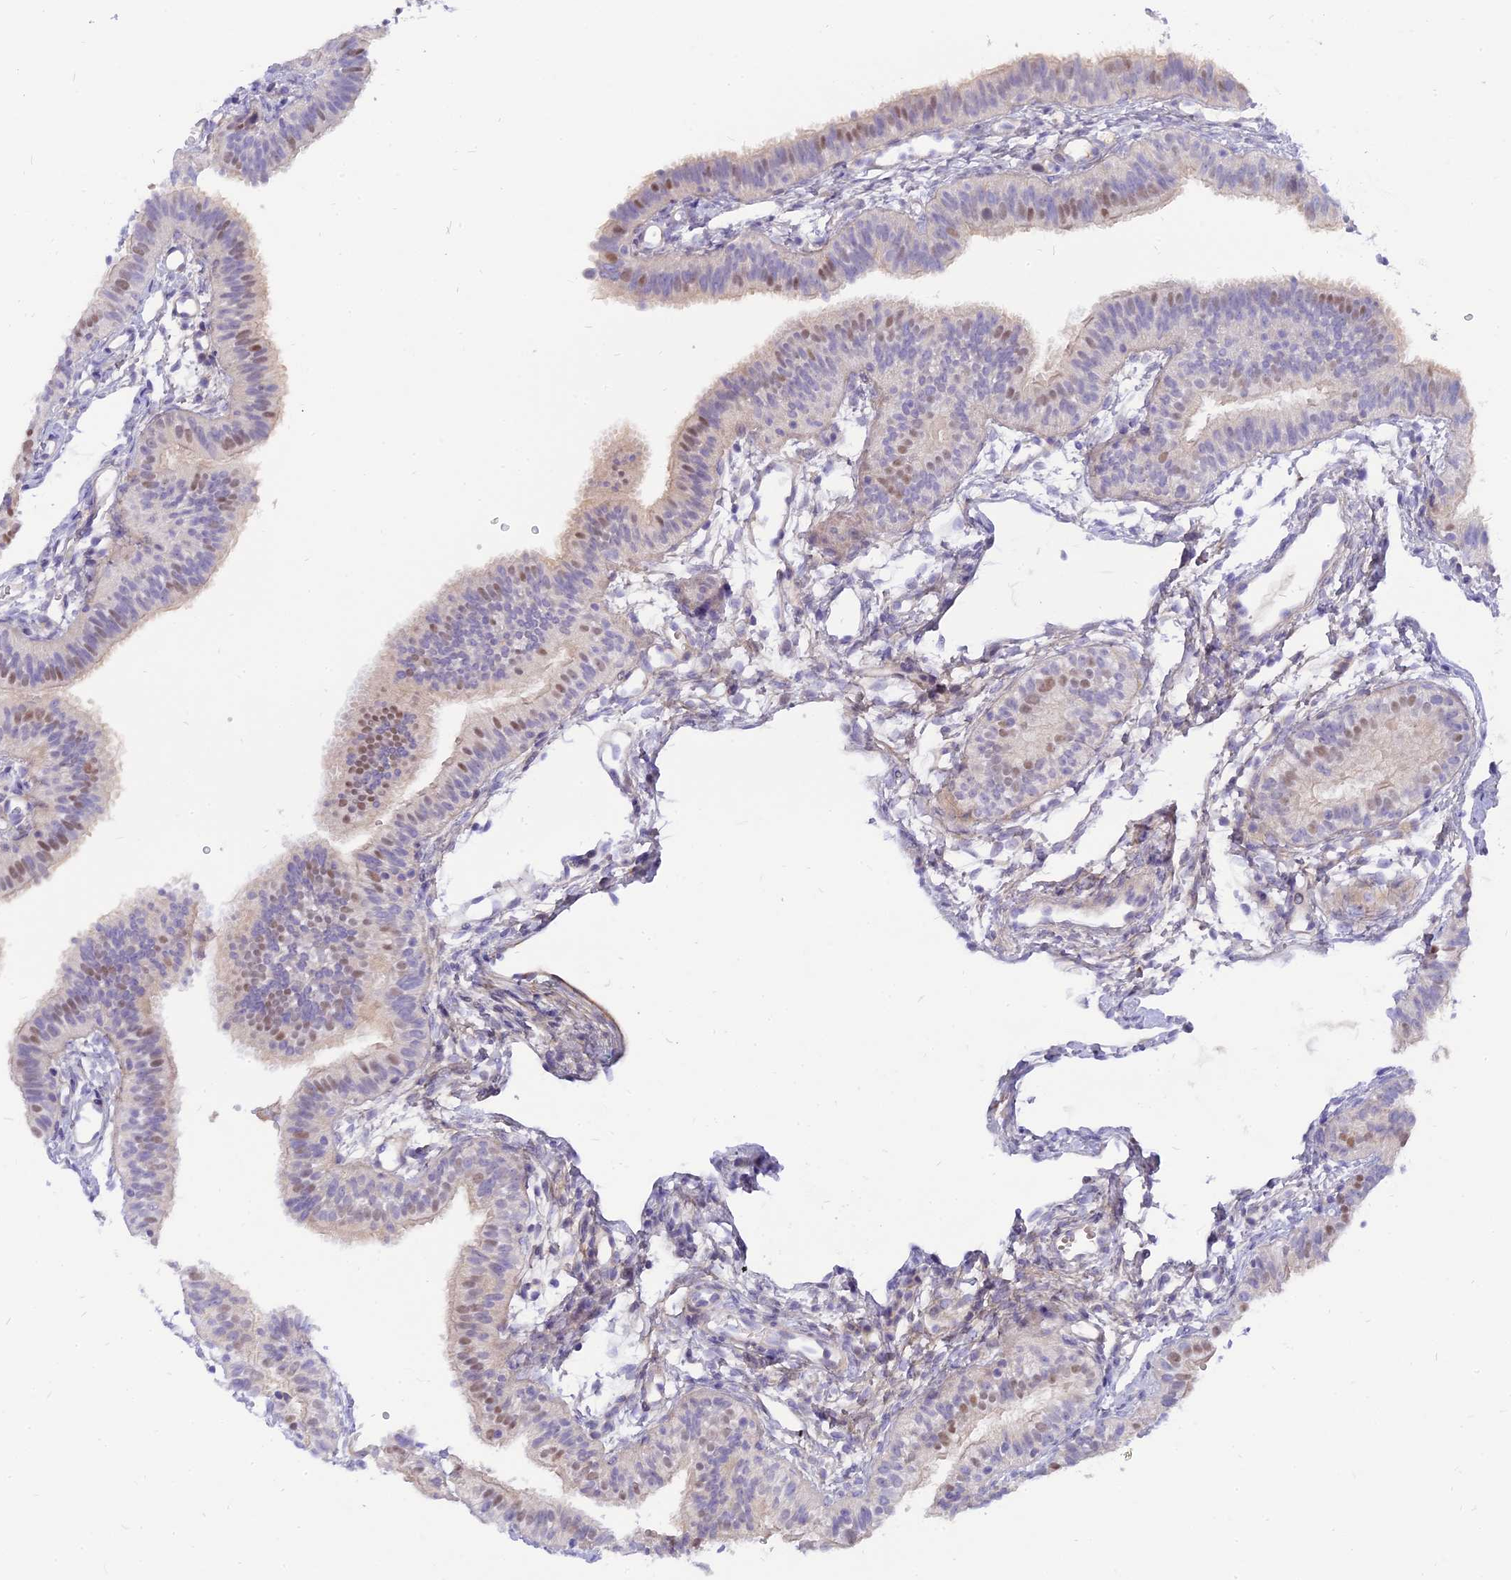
{"staining": {"intensity": "moderate", "quantity": "<25%", "location": "nuclear"}, "tissue": "fallopian tube", "cell_type": "Glandular cells", "image_type": "normal", "snomed": [{"axis": "morphology", "description": "Normal tissue, NOS"}, {"axis": "topography", "description": "Fallopian tube"}], "caption": "Immunohistochemistry of normal fallopian tube exhibits low levels of moderate nuclear expression in approximately <25% of glandular cells.", "gene": "MBD3L1", "patient": {"sex": "female", "age": 35}}